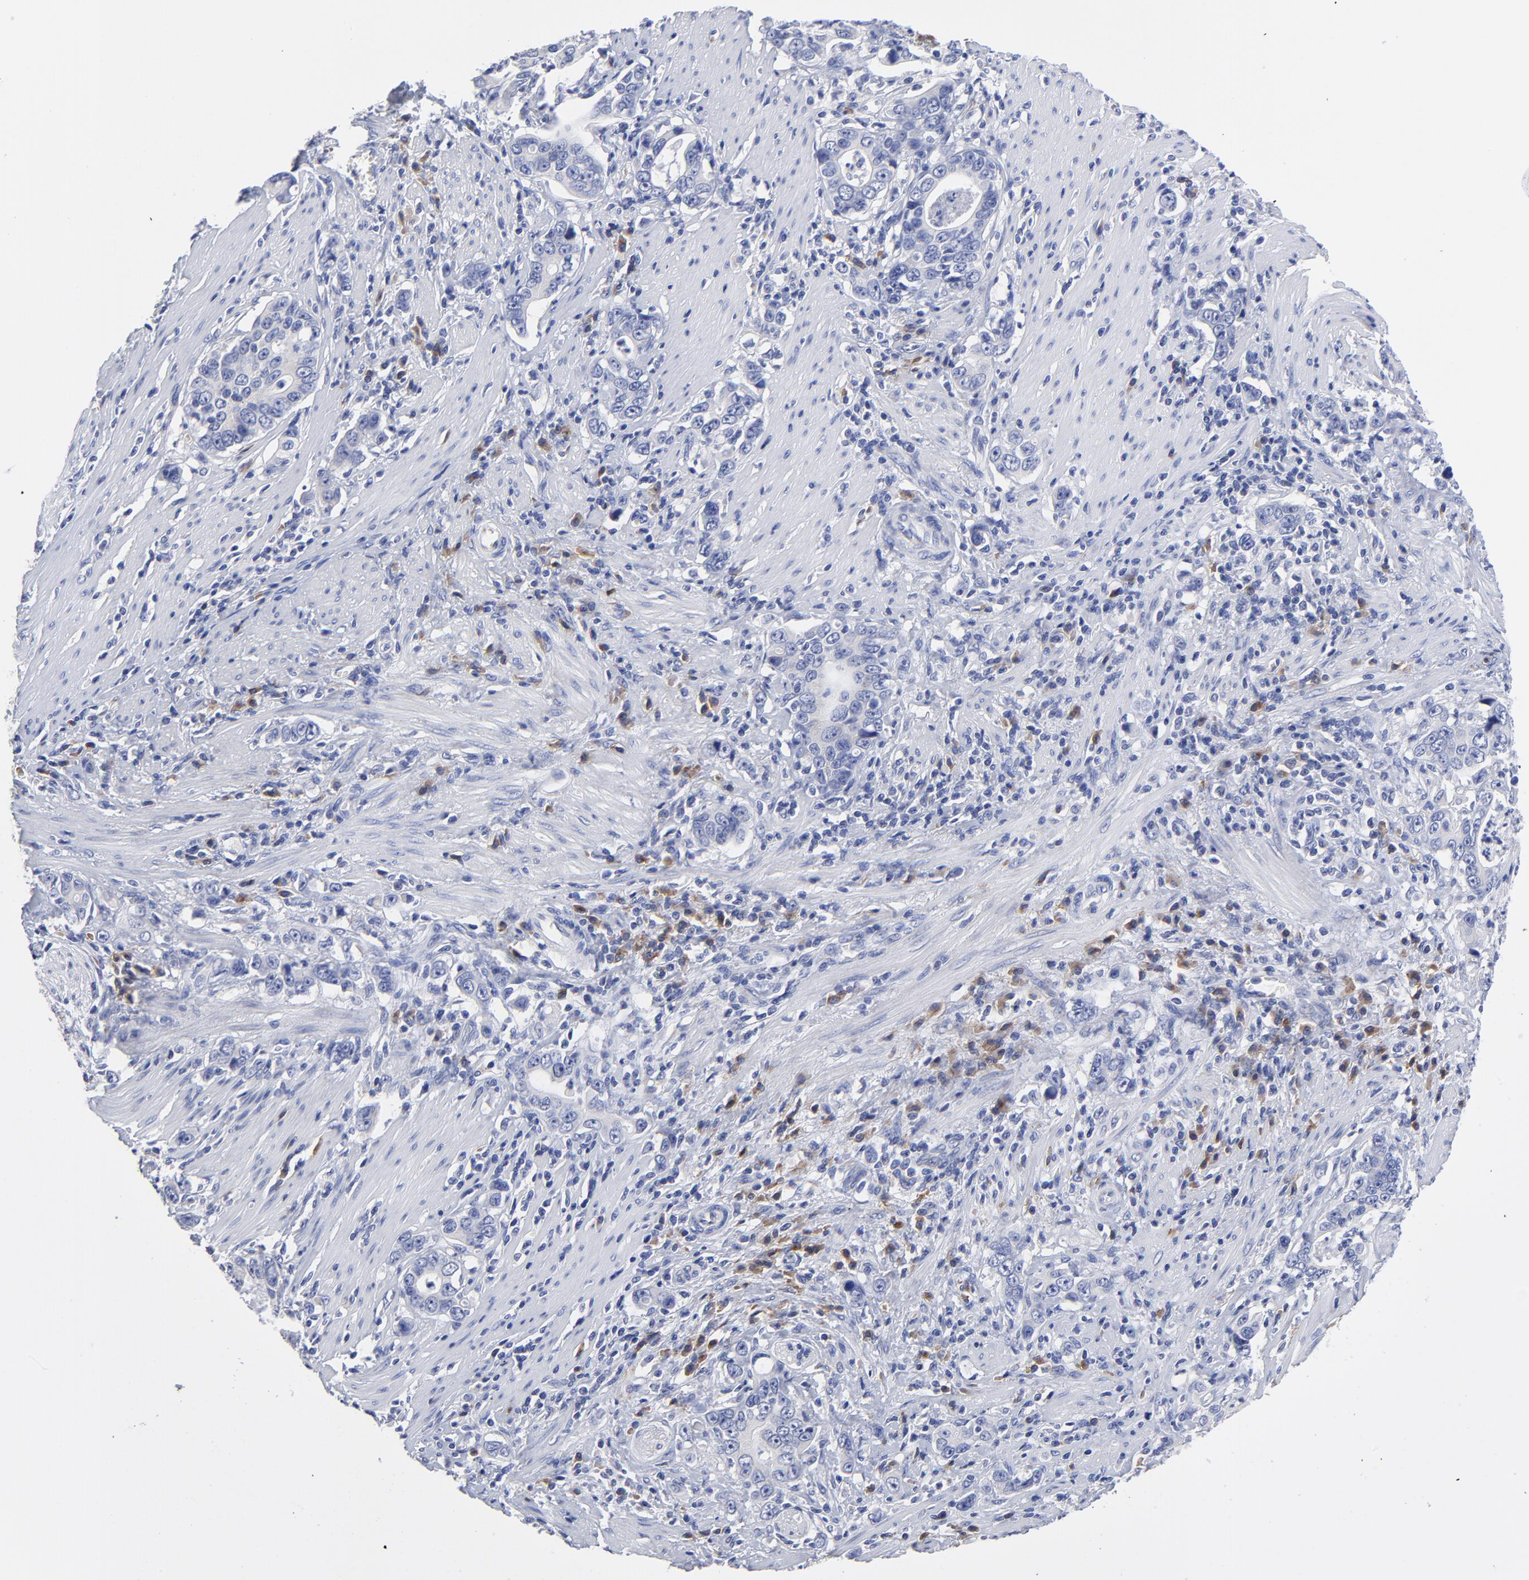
{"staining": {"intensity": "negative", "quantity": "none", "location": "none"}, "tissue": "stomach cancer", "cell_type": "Tumor cells", "image_type": "cancer", "snomed": [{"axis": "morphology", "description": "Adenocarcinoma, NOS"}, {"axis": "topography", "description": "Stomach, lower"}], "caption": "Human stomach cancer (adenocarcinoma) stained for a protein using immunohistochemistry exhibits no expression in tumor cells.", "gene": "LAX1", "patient": {"sex": "female", "age": 72}}